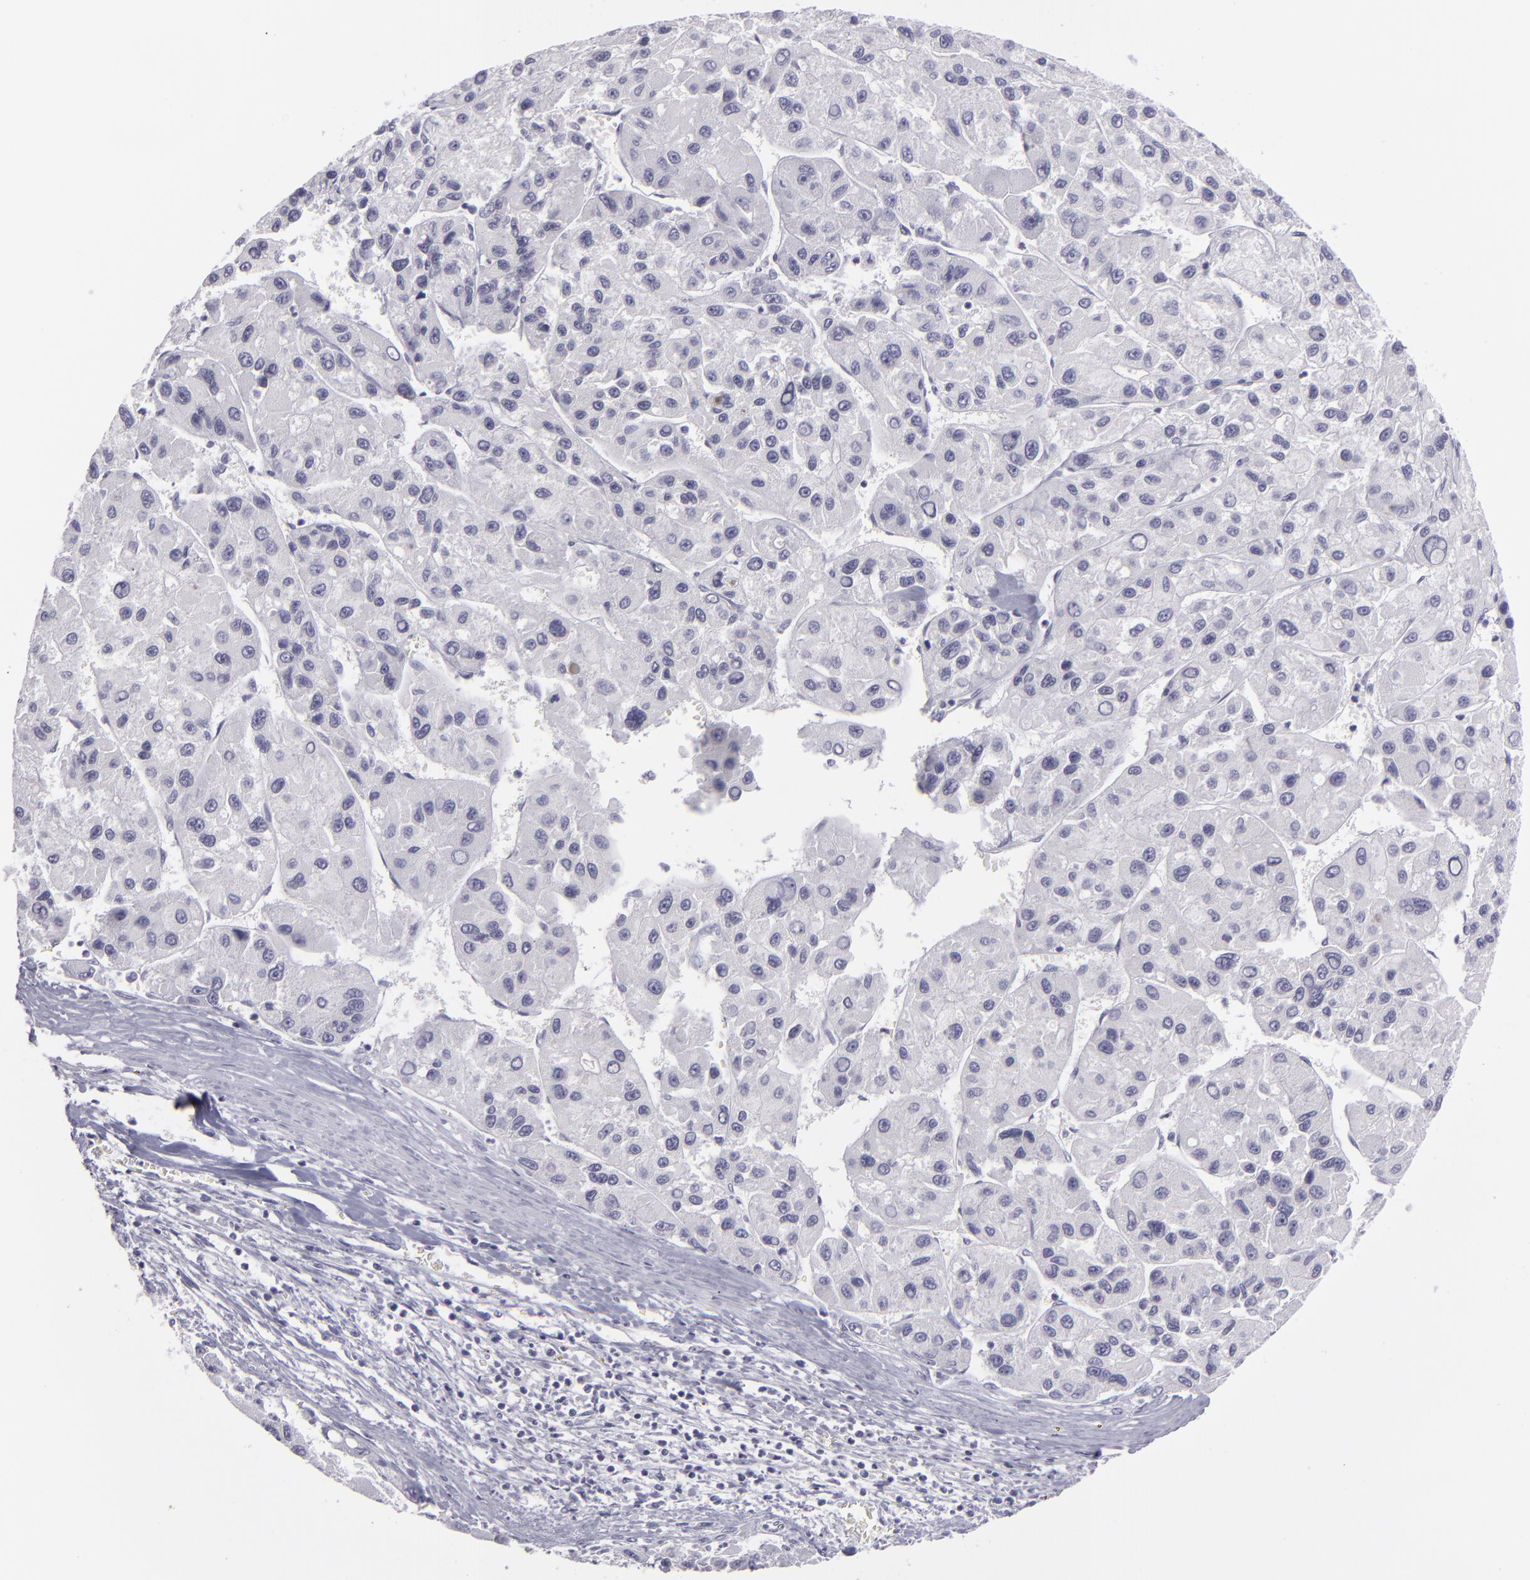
{"staining": {"intensity": "negative", "quantity": "none", "location": "none"}, "tissue": "liver cancer", "cell_type": "Tumor cells", "image_type": "cancer", "snomed": [{"axis": "morphology", "description": "Carcinoma, Hepatocellular, NOS"}, {"axis": "topography", "description": "Liver"}], "caption": "An IHC image of liver cancer (hepatocellular carcinoma) is shown. There is no staining in tumor cells of liver cancer (hepatocellular carcinoma).", "gene": "DLG4", "patient": {"sex": "male", "age": 64}}